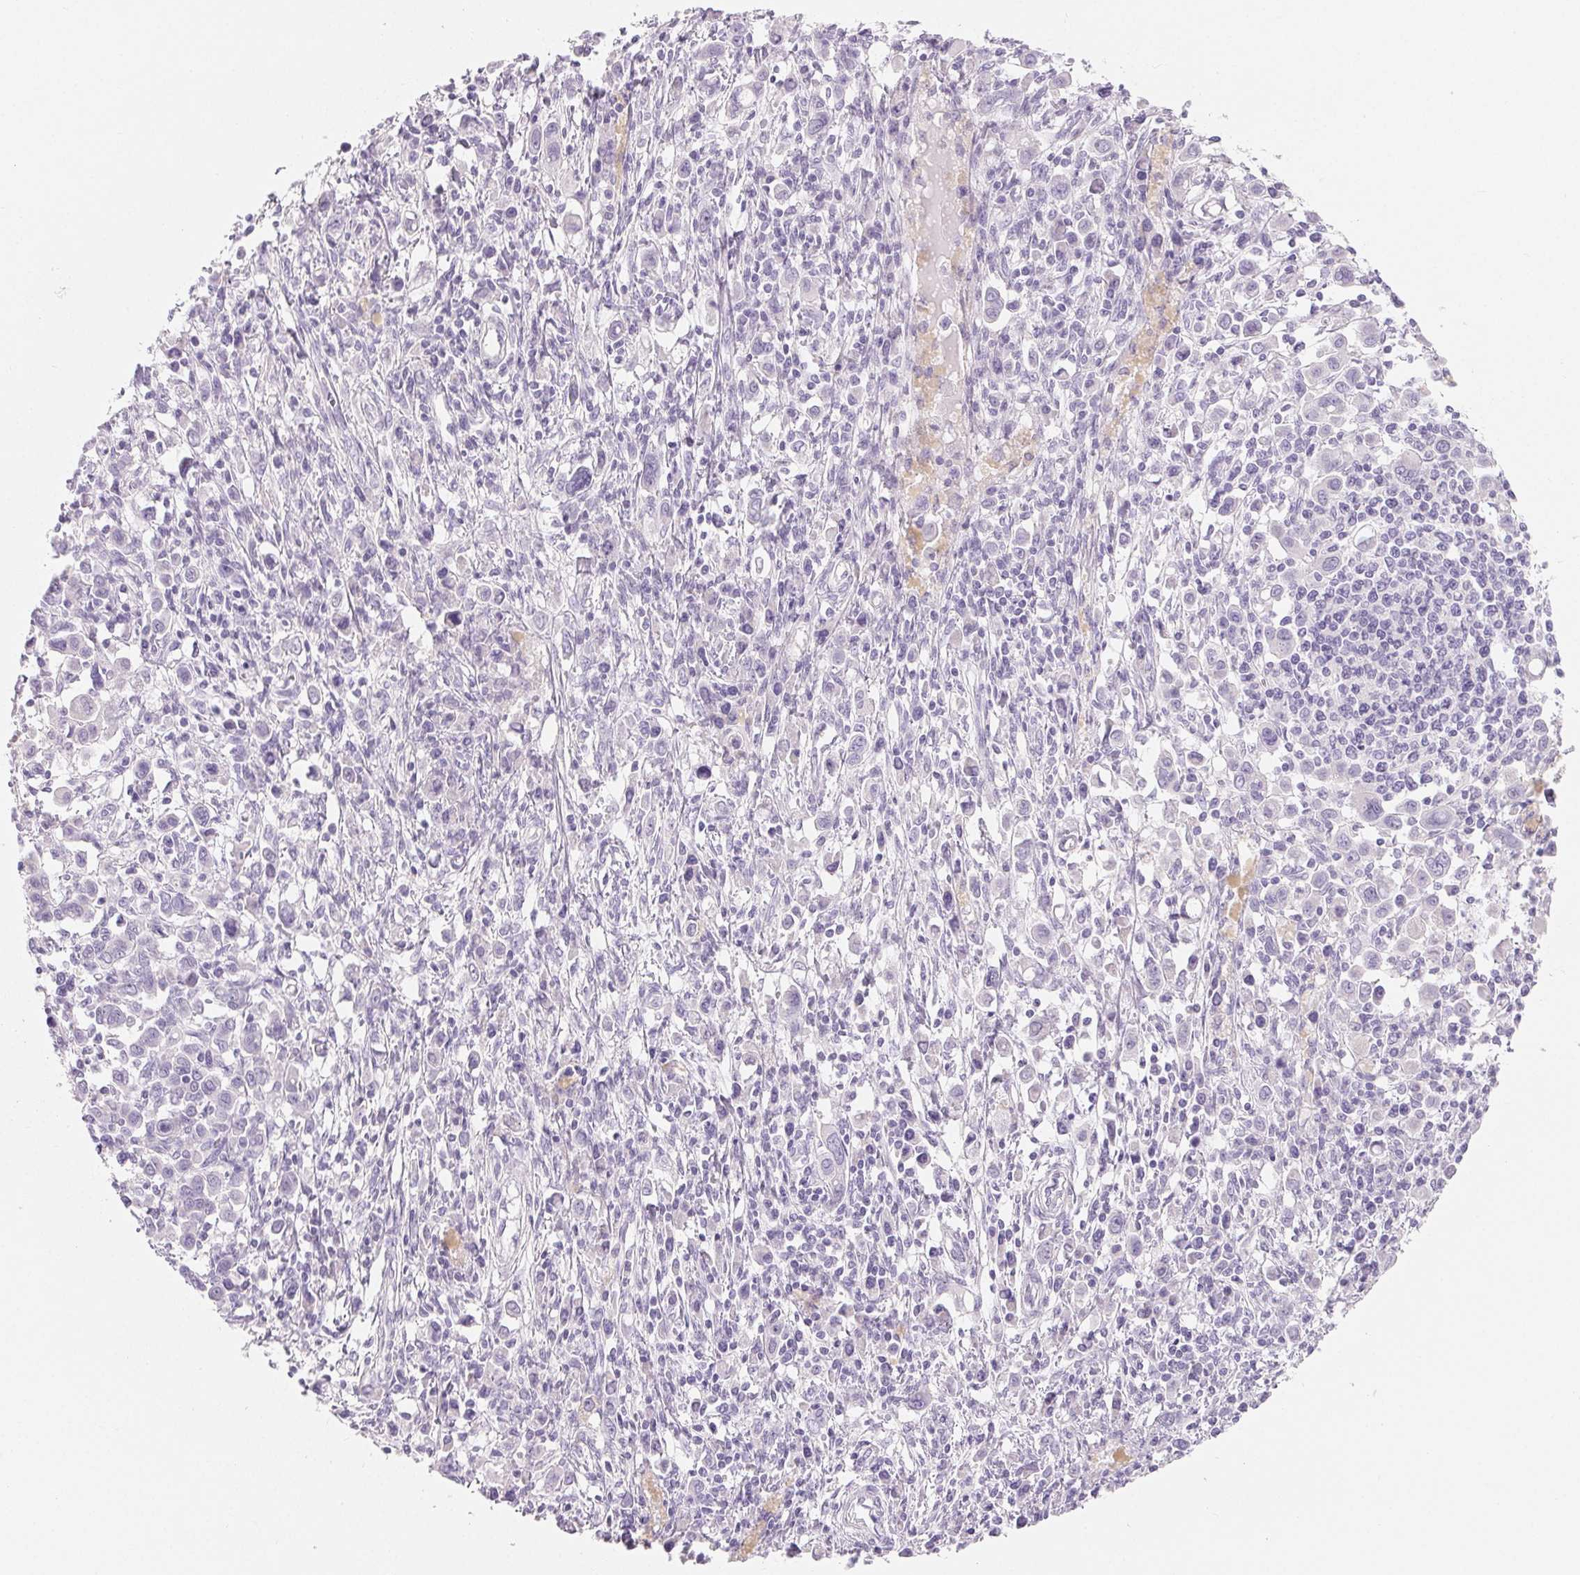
{"staining": {"intensity": "negative", "quantity": "none", "location": "none"}, "tissue": "stomach cancer", "cell_type": "Tumor cells", "image_type": "cancer", "snomed": [{"axis": "morphology", "description": "Adenocarcinoma, NOS"}, {"axis": "topography", "description": "Stomach, upper"}], "caption": "Tumor cells are negative for brown protein staining in stomach cancer.", "gene": "SPACA5B", "patient": {"sex": "male", "age": 75}}